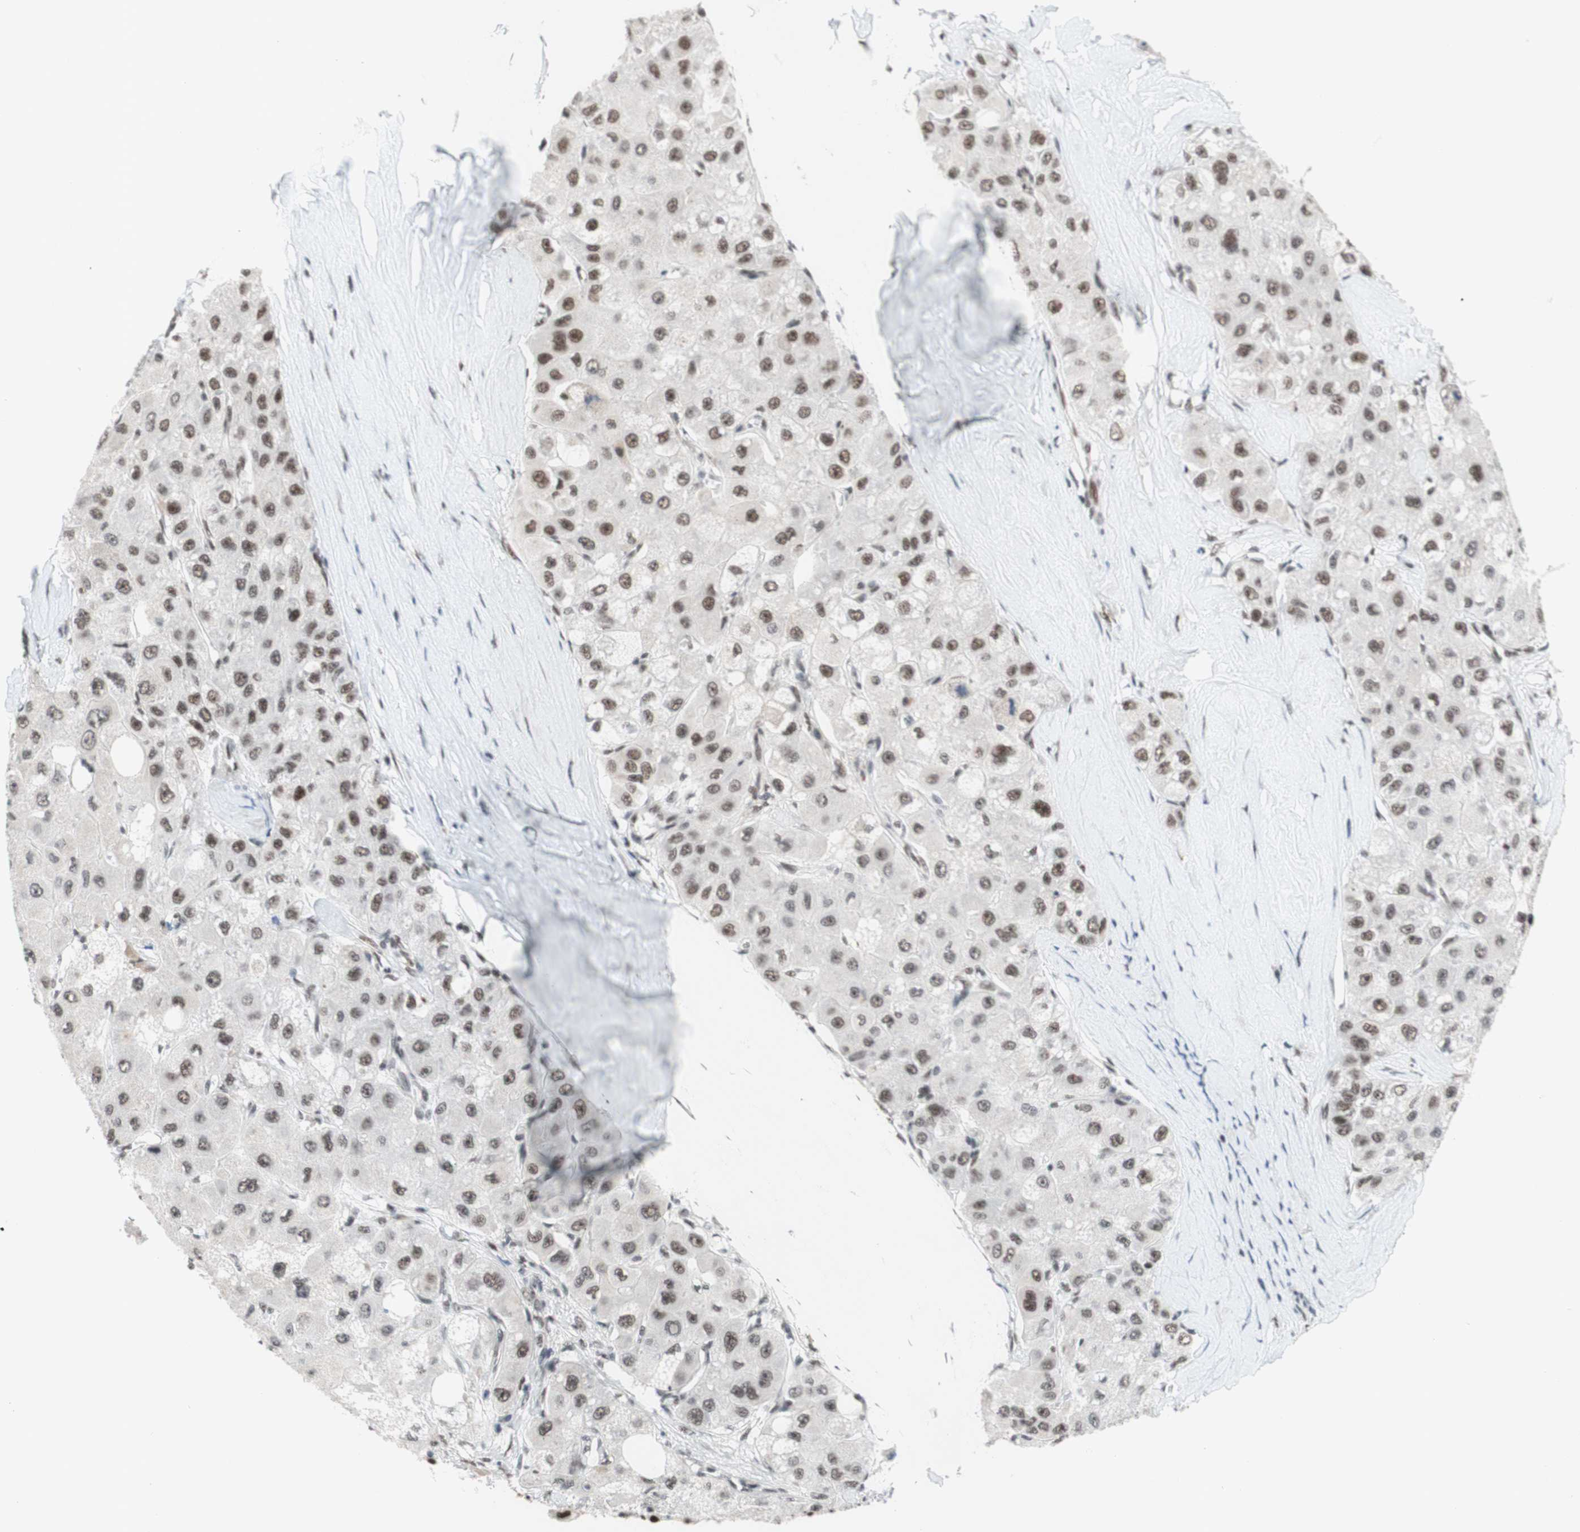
{"staining": {"intensity": "weak", "quantity": ">75%", "location": "nuclear"}, "tissue": "liver cancer", "cell_type": "Tumor cells", "image_type": "cancer", "snomed": [{"axis": "morphology", "description": "Carcinoma, Hepatocellular, NOS"}, {"axis": "topography", "description": "Liver"}], "caption": "Liver cancer stained for a protein reveals weak nuclear positivity in tumor cells.", "gene": "PRPF19", "patient": {"sex": "male", "age": 80}}